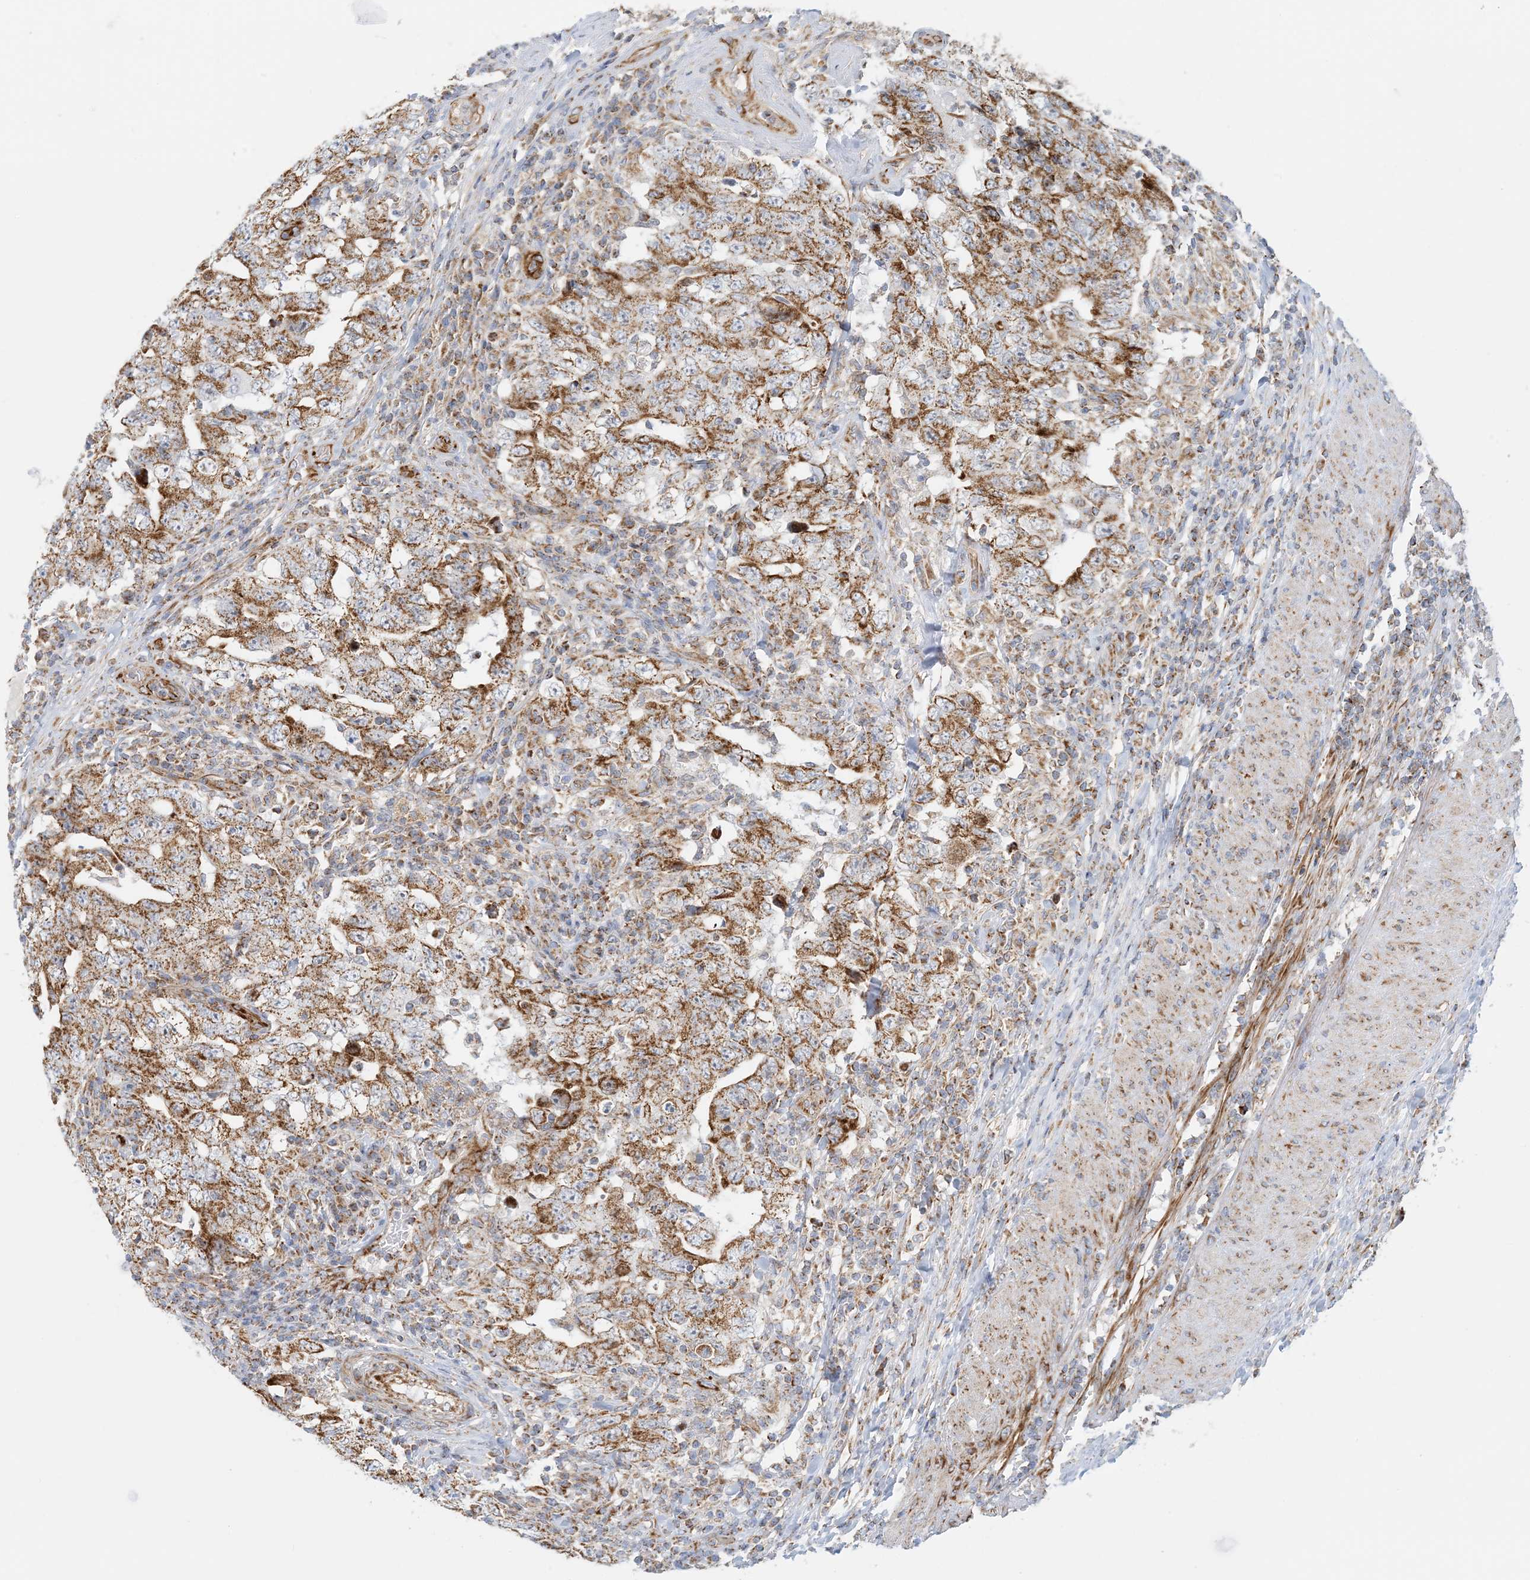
{"staining": {"intensity": "strong", "quantity": ">75%", "location": "cytoplasmic/membranous"}, "tissue": "testis cancer", "cell_type": "Tumor cells", "image_type": "cancer", "snomed": [{"axis": "morphology", "description": "Carcinoma, Embryonal, NOS"}, {"axis": "topography", "description": "Testis"}], "caption": "Testis cancer stained for a protein (brown) demonstrates strong cytoplasmic/membranous positive positivity in about >75% of tumor cells.", "gene": "COA3", "patient": {"sex": "male", "age": 26}}